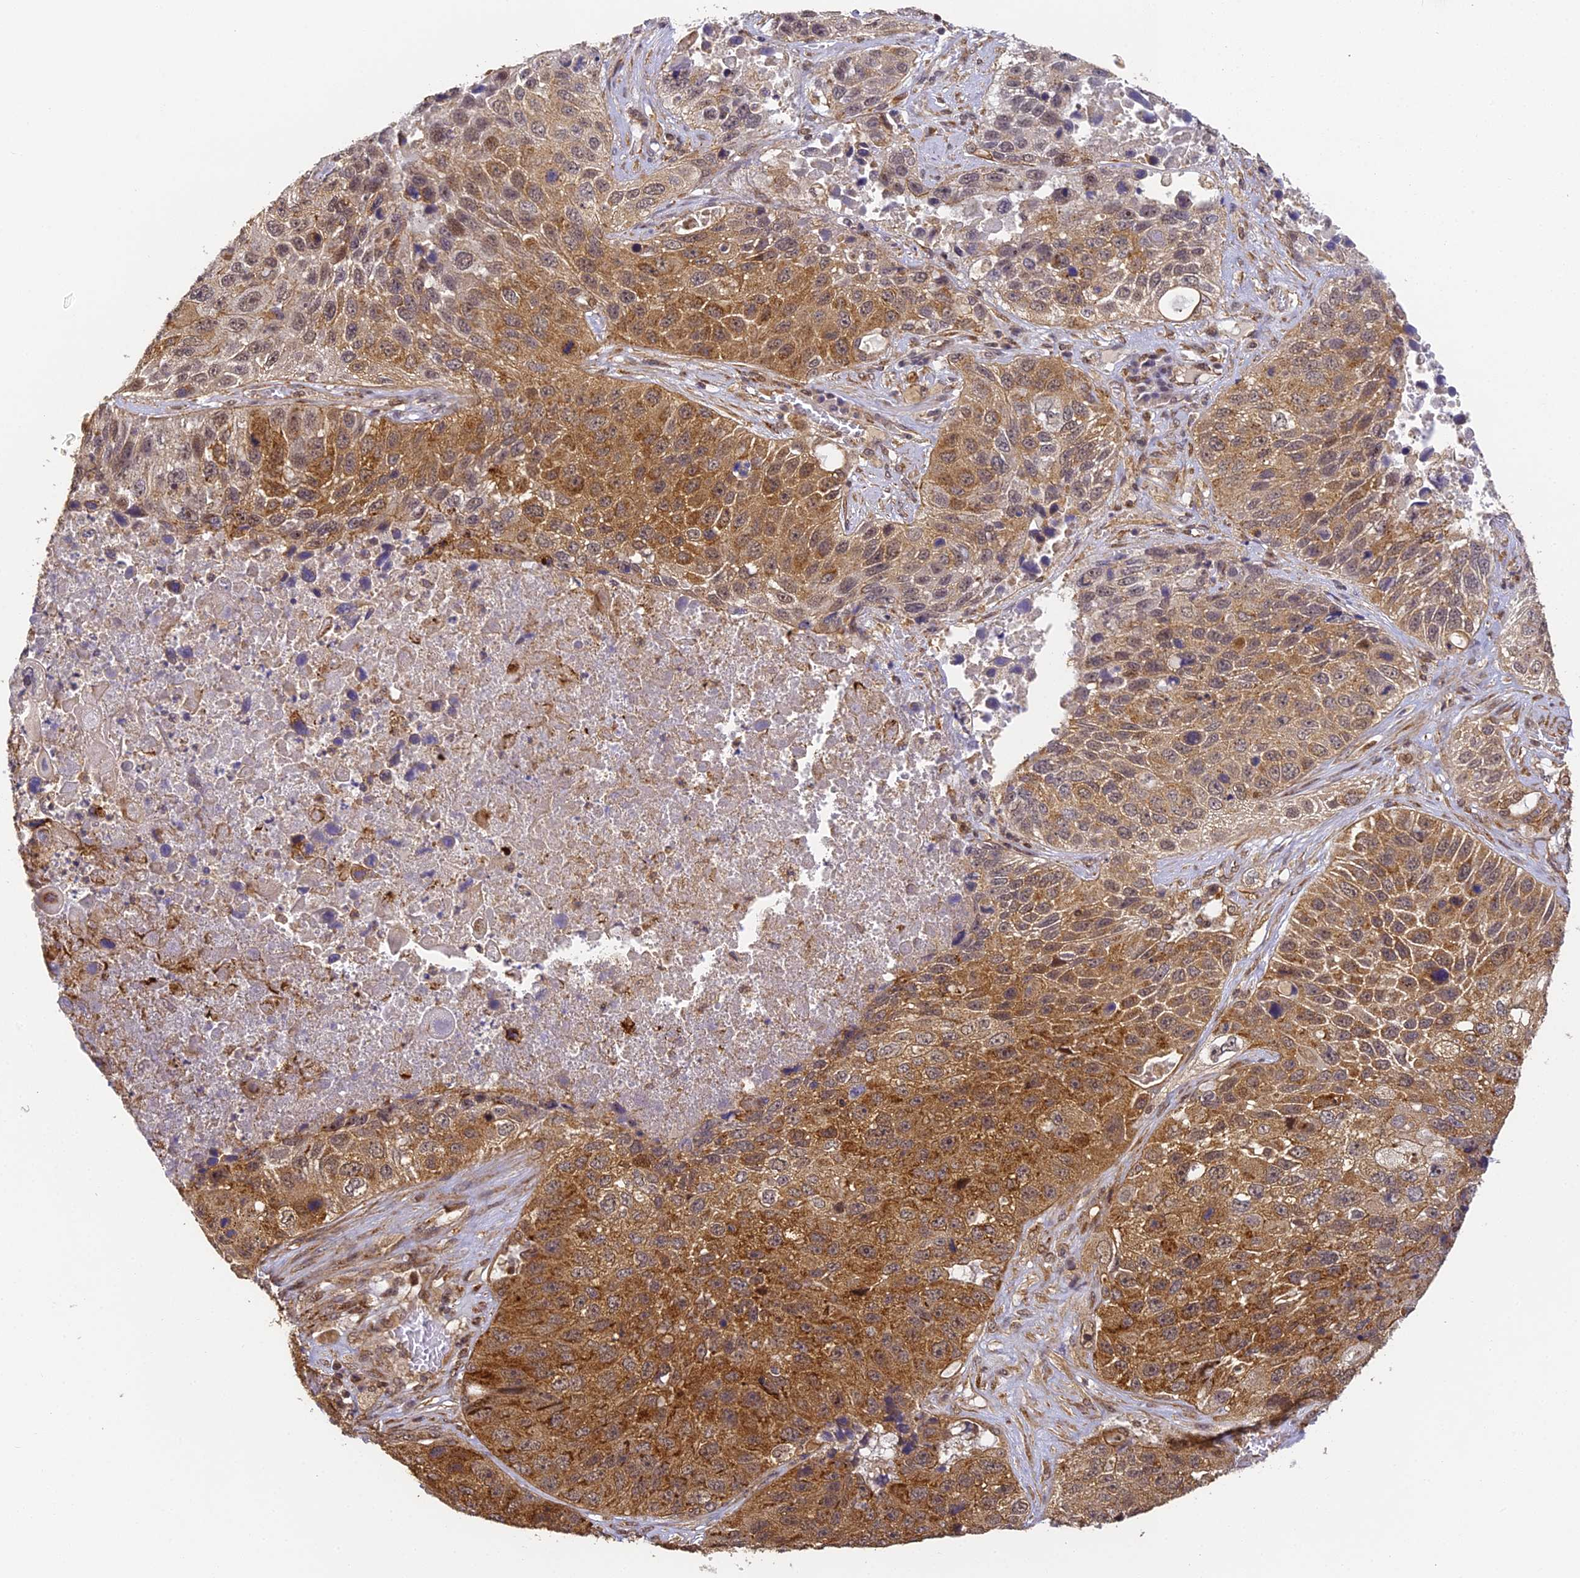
{"staining": {"intensity": "moderate", "quantity": ">75%", "location": "cytoplasmic/membranous,nuclear"}, "tissue": "lung cancer", "cell_type": "Tumor cells", "image_type": "cancer", "snomed": [{"axis": "morphology", "description": "Squamous cell carcinoma, NOS"}, {"axis": "topography", "description": "Lung"}], "caption": "Moderate cytoplasmic/membranous and nuclear staining is identified in approximately >75% of tumor cells in lung cancer (squamous cell carcinoma).", "gene": "ZNF443", "patient": {"sex": "male", "age": 61}}